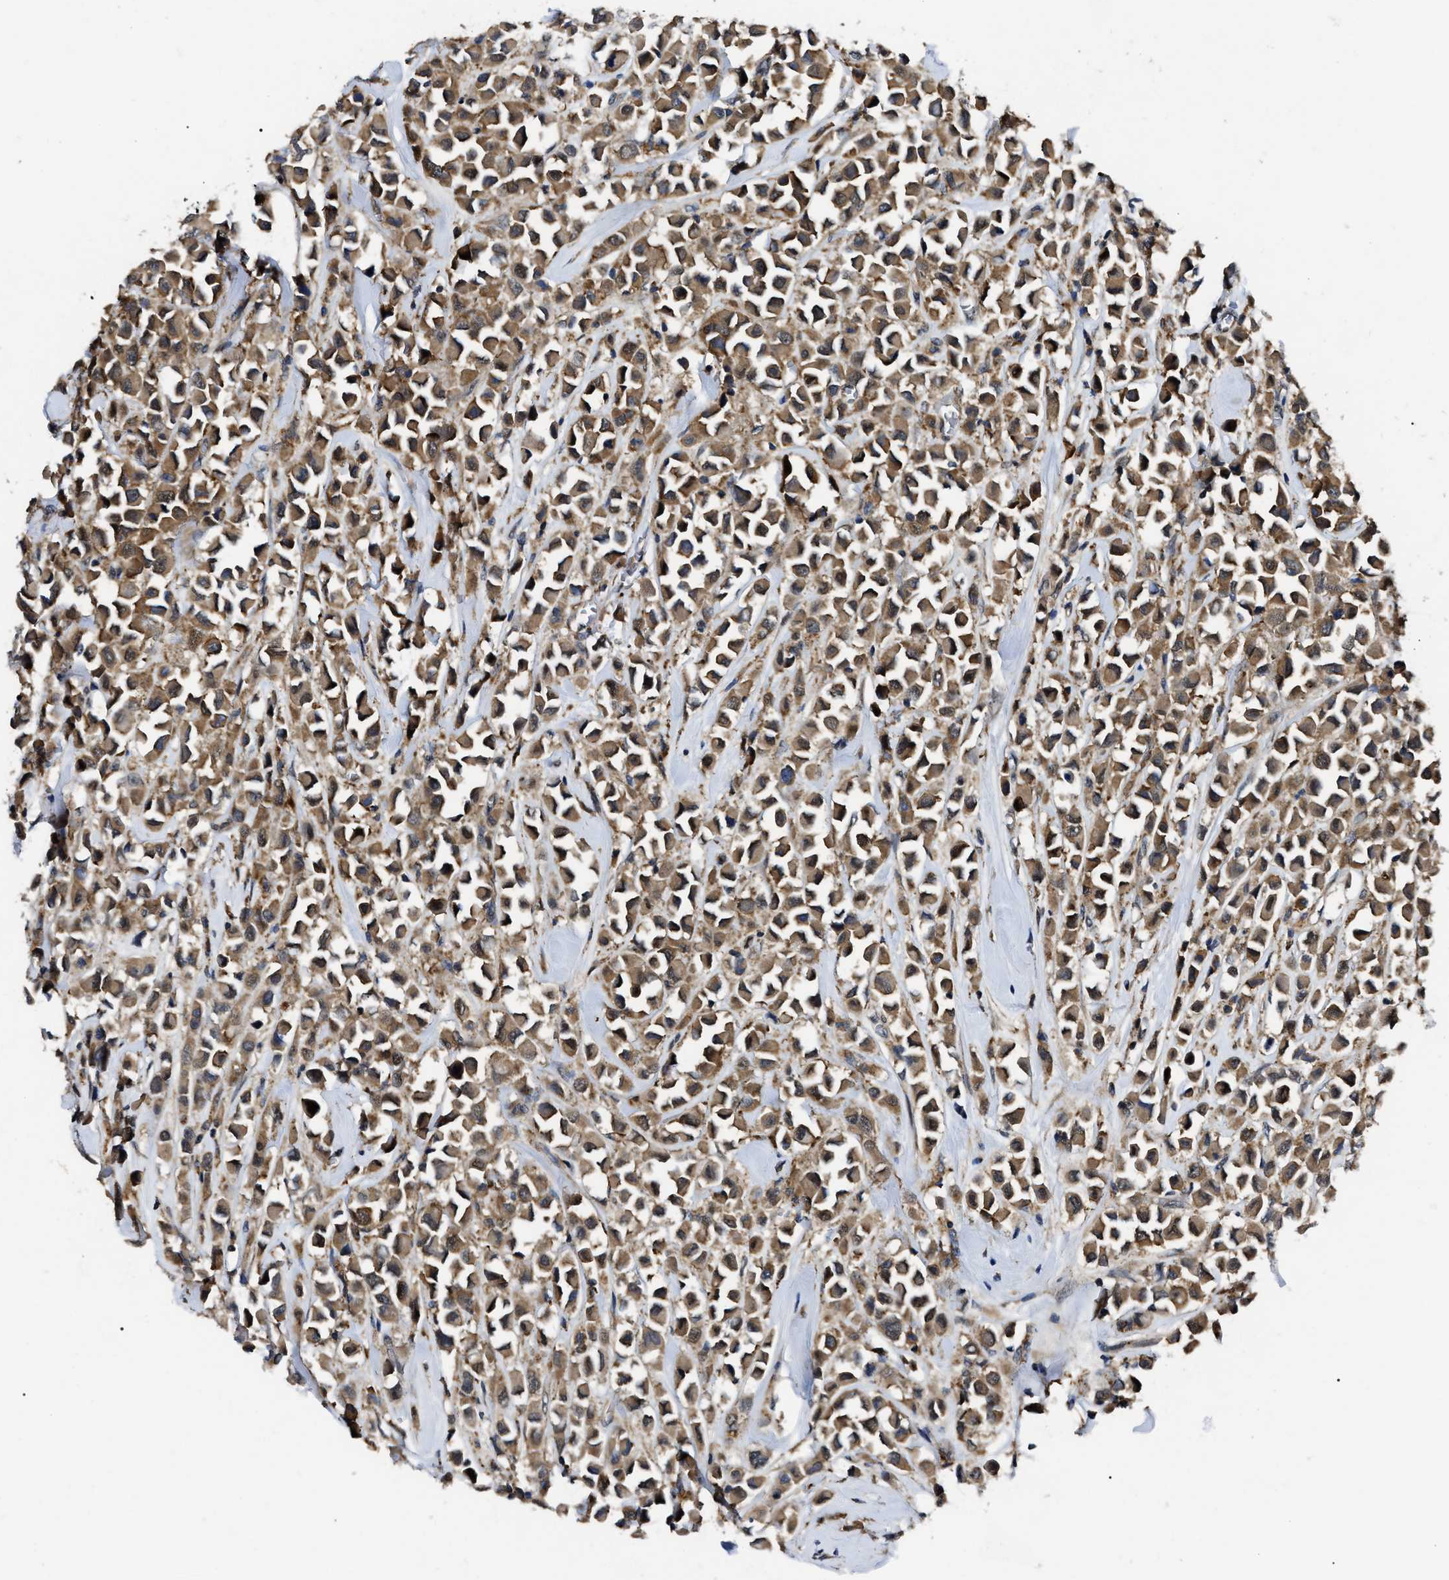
{"staining": {"intensity": "moderate", "quantity": ">75%", "location": "cytoplasmic/membranous"}, "tissue": "breast cancer", "cell_type": "Tumor cells", "image_type": "cancer", "snomed": [{"axis": "morphology", "description": "Duct carcinoma"}, {"axis": "topography", "description": "Breast"}], "caption": "This histopathology image reveals breast cancer stained with immunohistochemistry to label a protein in brown. The cytoplasmic/membranous of tumor cells show moderate positivity for the protein. Nuclei are counter-stained blue.", "gene": "GET4", "patient": {"sex": "female", "age": 61}}